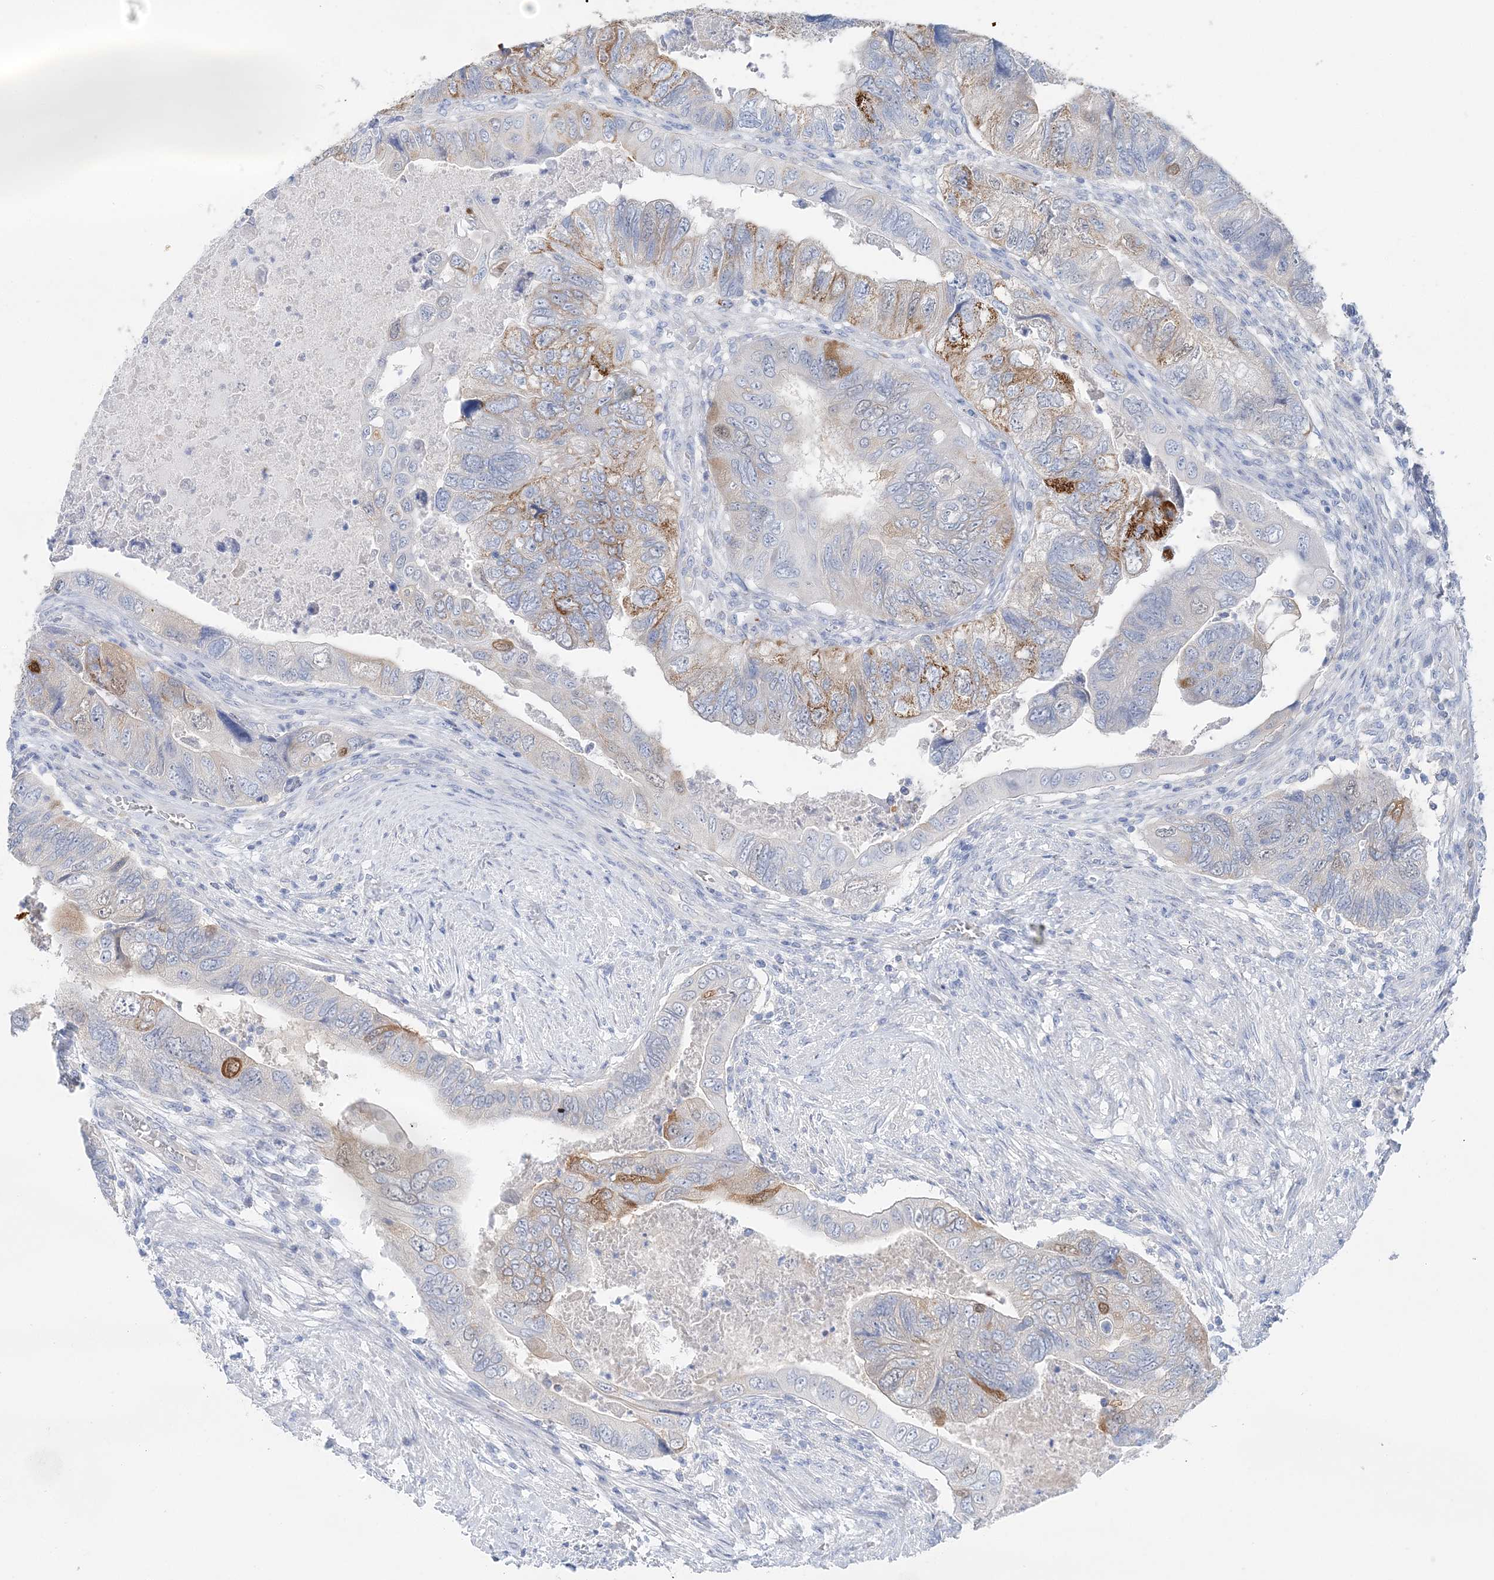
{"staining": {"intensity": "moderate", "quantity": "<25%", "location": "cytoplasmic/membranous,nuclear"}, "tissue": "colorectal cancer", "cell_type": "Tumor cells", "image_type": "cancer", "snomed": [{"axis": "morphology", "description": "Adenocarcinoma, NOS"}, {"axis": "topography", "description": "Rectum"}], "caption": "Immunohistochemical staining of colorectal cancer shows low levels of moderate cytoplasmic/membranous and nuclear protein positivity in about <25% of tumor cells. (brown staining indicates protein expression, while blue staining denotes nuclei).", "gene": "HMGCS1", "patient": {"sex": "male", "age": 63}}